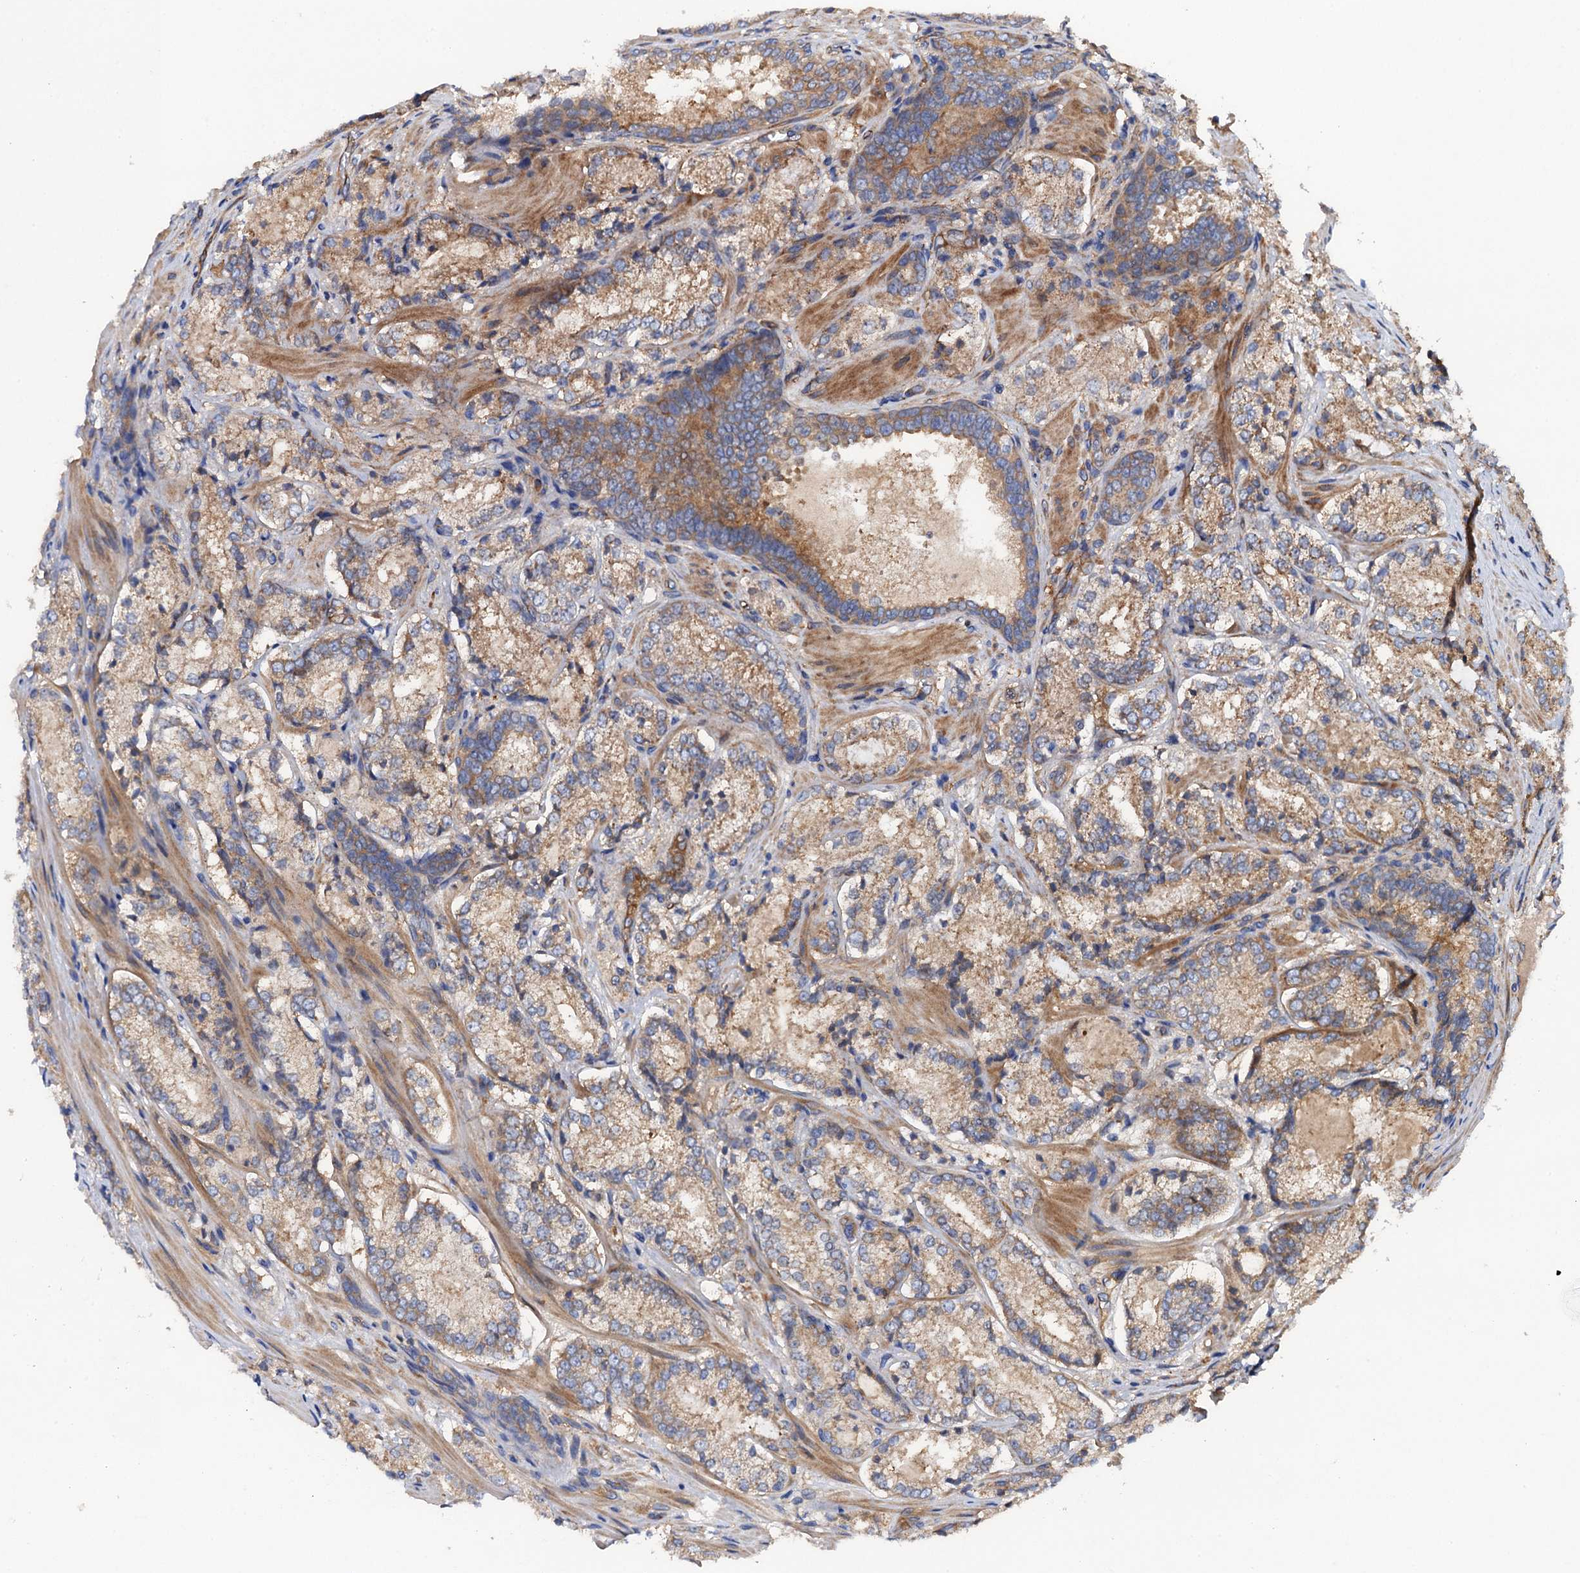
{"staining": {"intensity": "moderate", "quantity": "25%-75%", "location": "cytoplasmic/membranous"}, "tissue": "prostate cancer", "cell_type": "Tumor cells", "image_type": "cancer", "snomed": [{"axis": "morphology", "description": "Adenocarcinoma, Low grade"}, {"axis": "topography", "description": "Prostate"}], "caption": "Immunohistochemistry (IHC) of prostate adenocarcinoma (low-grade) demonstrates medium levels of moderate cytoplasmic/membranous expression in approximately 25%-75% of tumor cells. (Stains: DAB (3,3'-diaminobenzidine) in brown, nuclei in blue, Microscopy: brightfield microscopy at high magnification).", "gene": "MRPL48", "patient": {"sex": "male", "age": 74}}